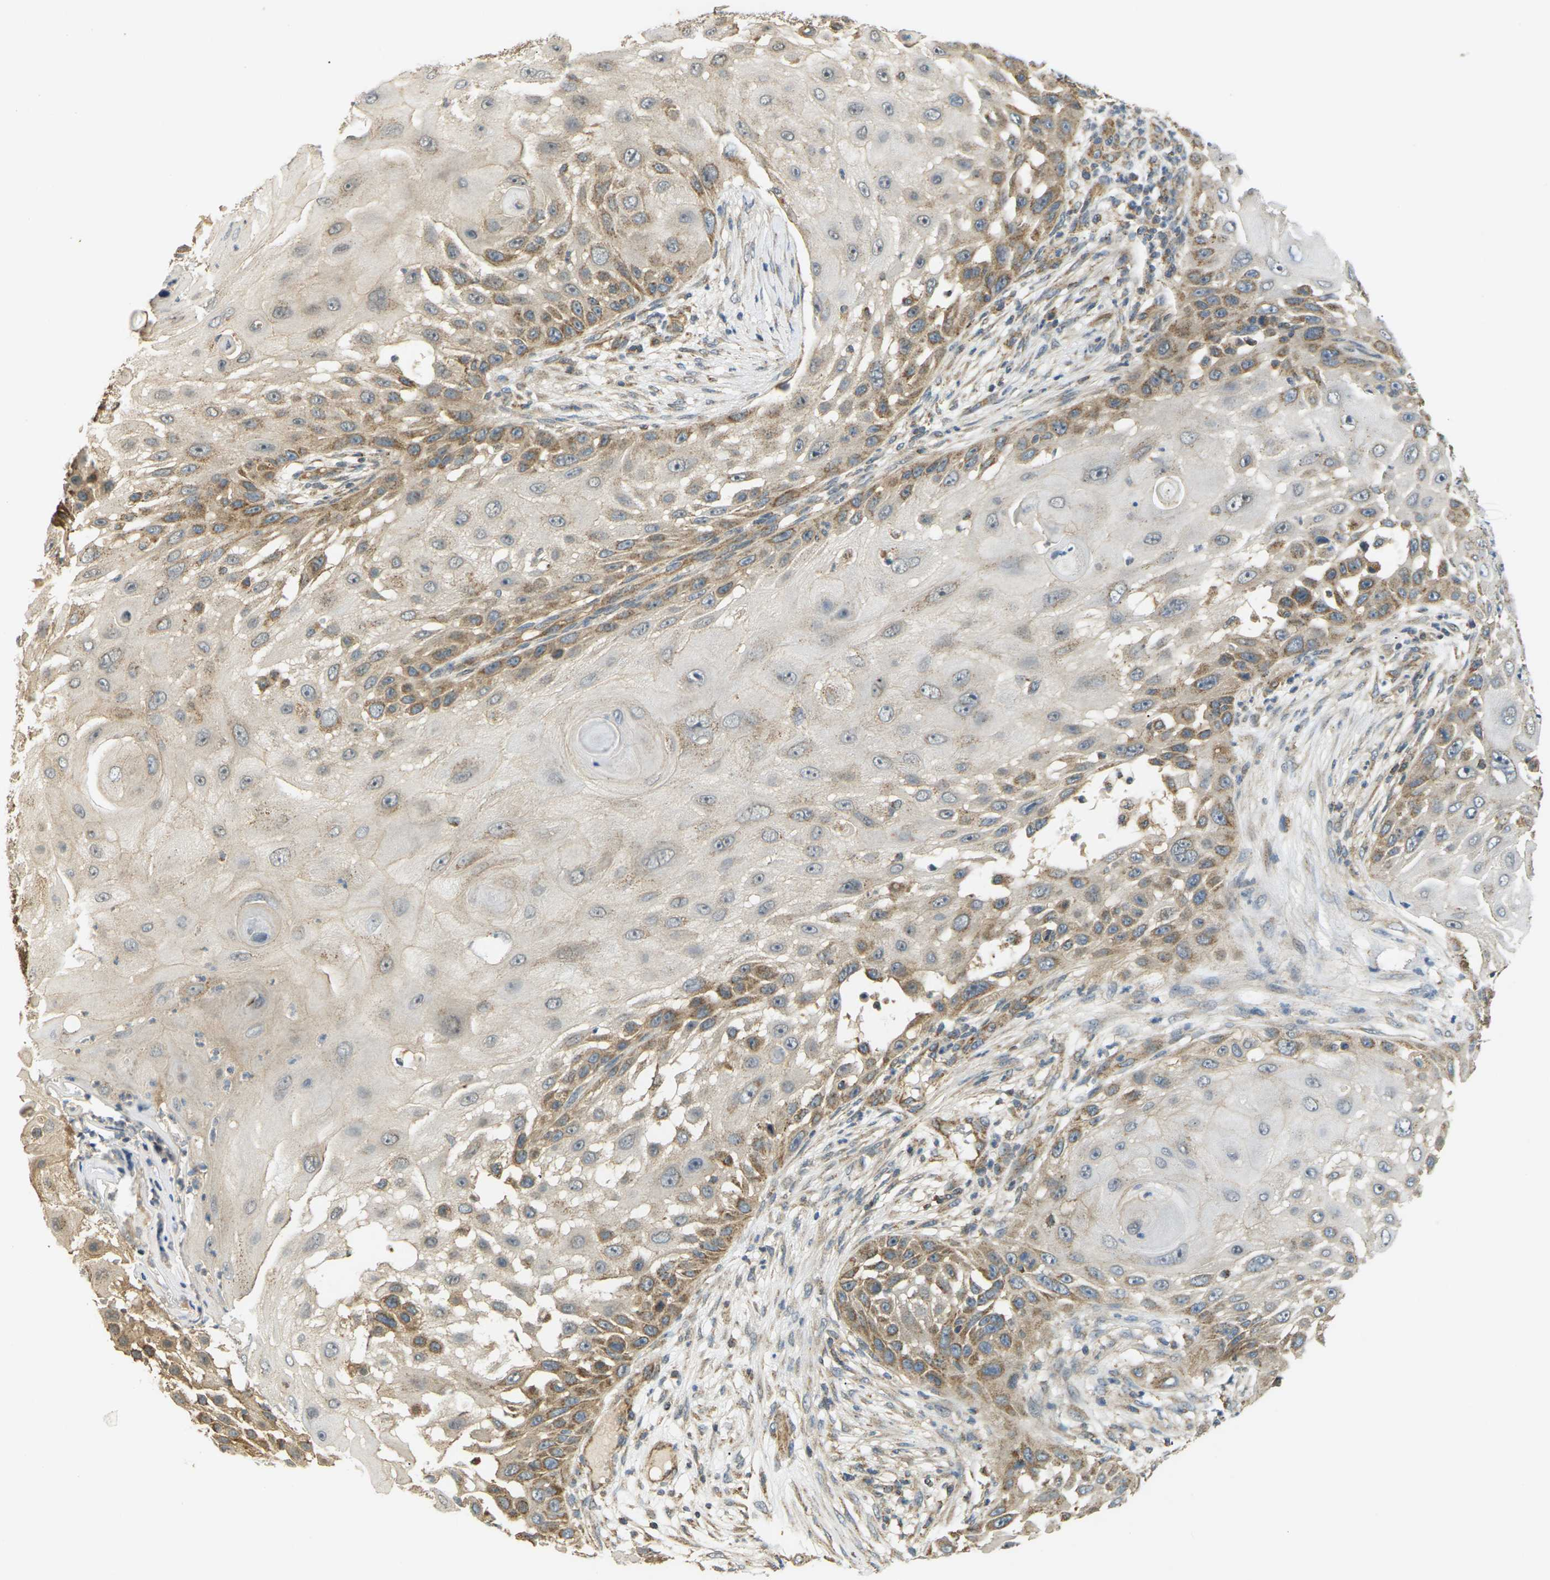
{"staining": {"intensity": "moderate", "quantity": ">75%", "location": "cytoplasmic/membranous"}, "tissue": "skin cancer", "cell_type": "Tumor cells", "image_type": "cancer", "snomed": [{"axis": "morphology", "description": "Squamous cell carcinoma, NOS"}, {"axis": "topography", "description": "Skin"}], "caption": "This histopathology image exhibits IHC staining of human squamous cell carcinoma (skin), with medium moderate cytoplasmic/membranous expression in about >75% of tumor cells.", "gene": "KSR1", "patient": {"sex": "female", "age": 44}}